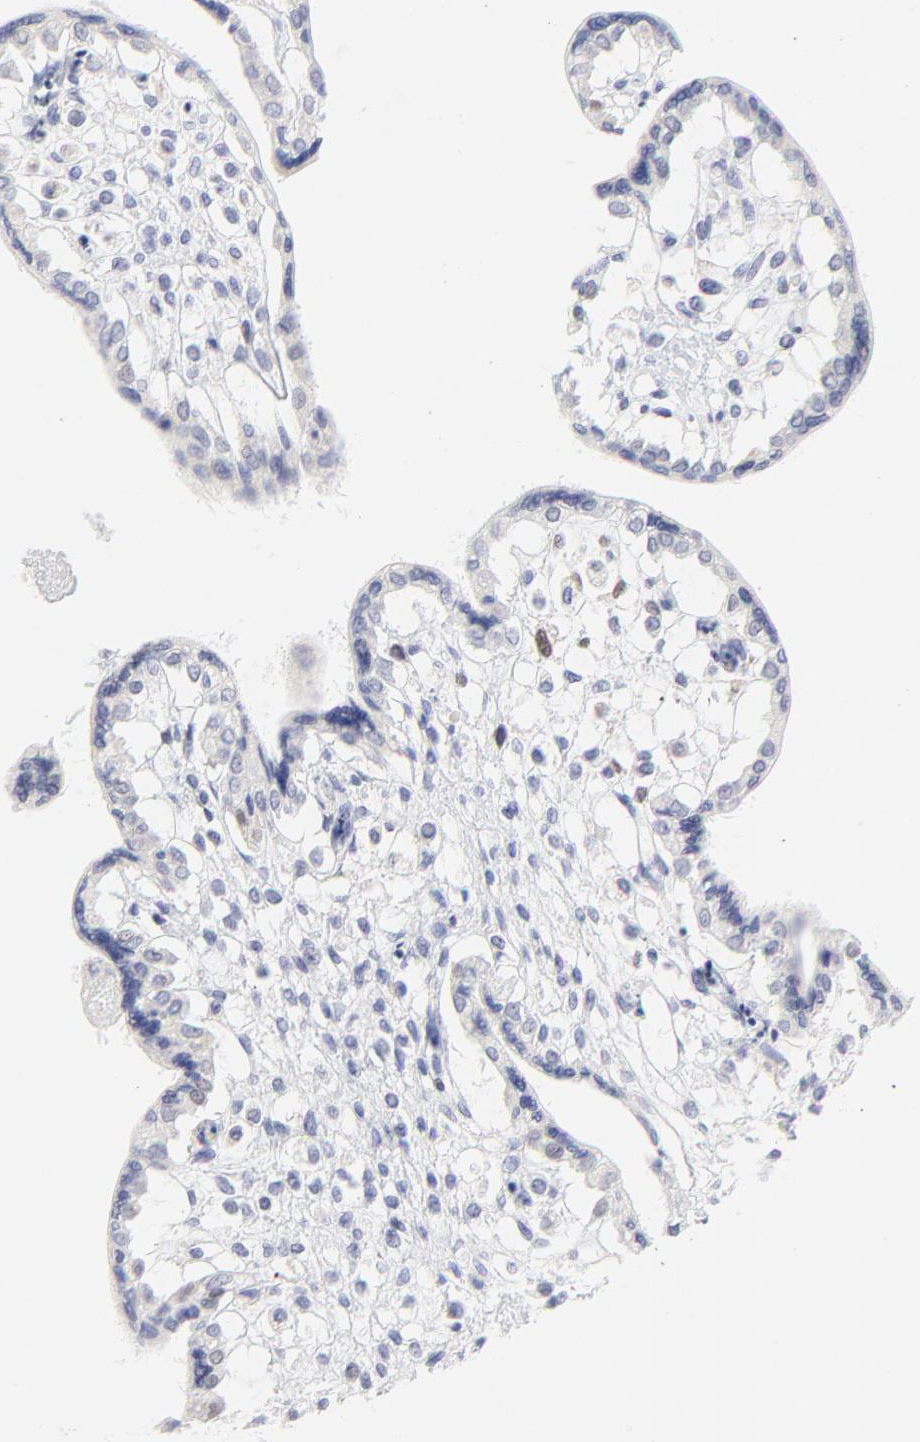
{"staining": {"intensity": "negative", "quantity": "none", "location": "none"}, "tissue": "placenta", "cell_type": "Decidual cells", "image_type": "normal", "snomed": [{"axis": "morphology", "description": "Normal tissue, NOS"}, {"axis": "topography", "description": "Placenta"}], "caption": "High magnification brightfield microscopy of benign placenta stained with DAB (brown) and counterstained with hematoxylin (blue): decidual cells show no significant staining.", "gene": "NCAPH", "patient": {"sex": "female", "age": 31}}